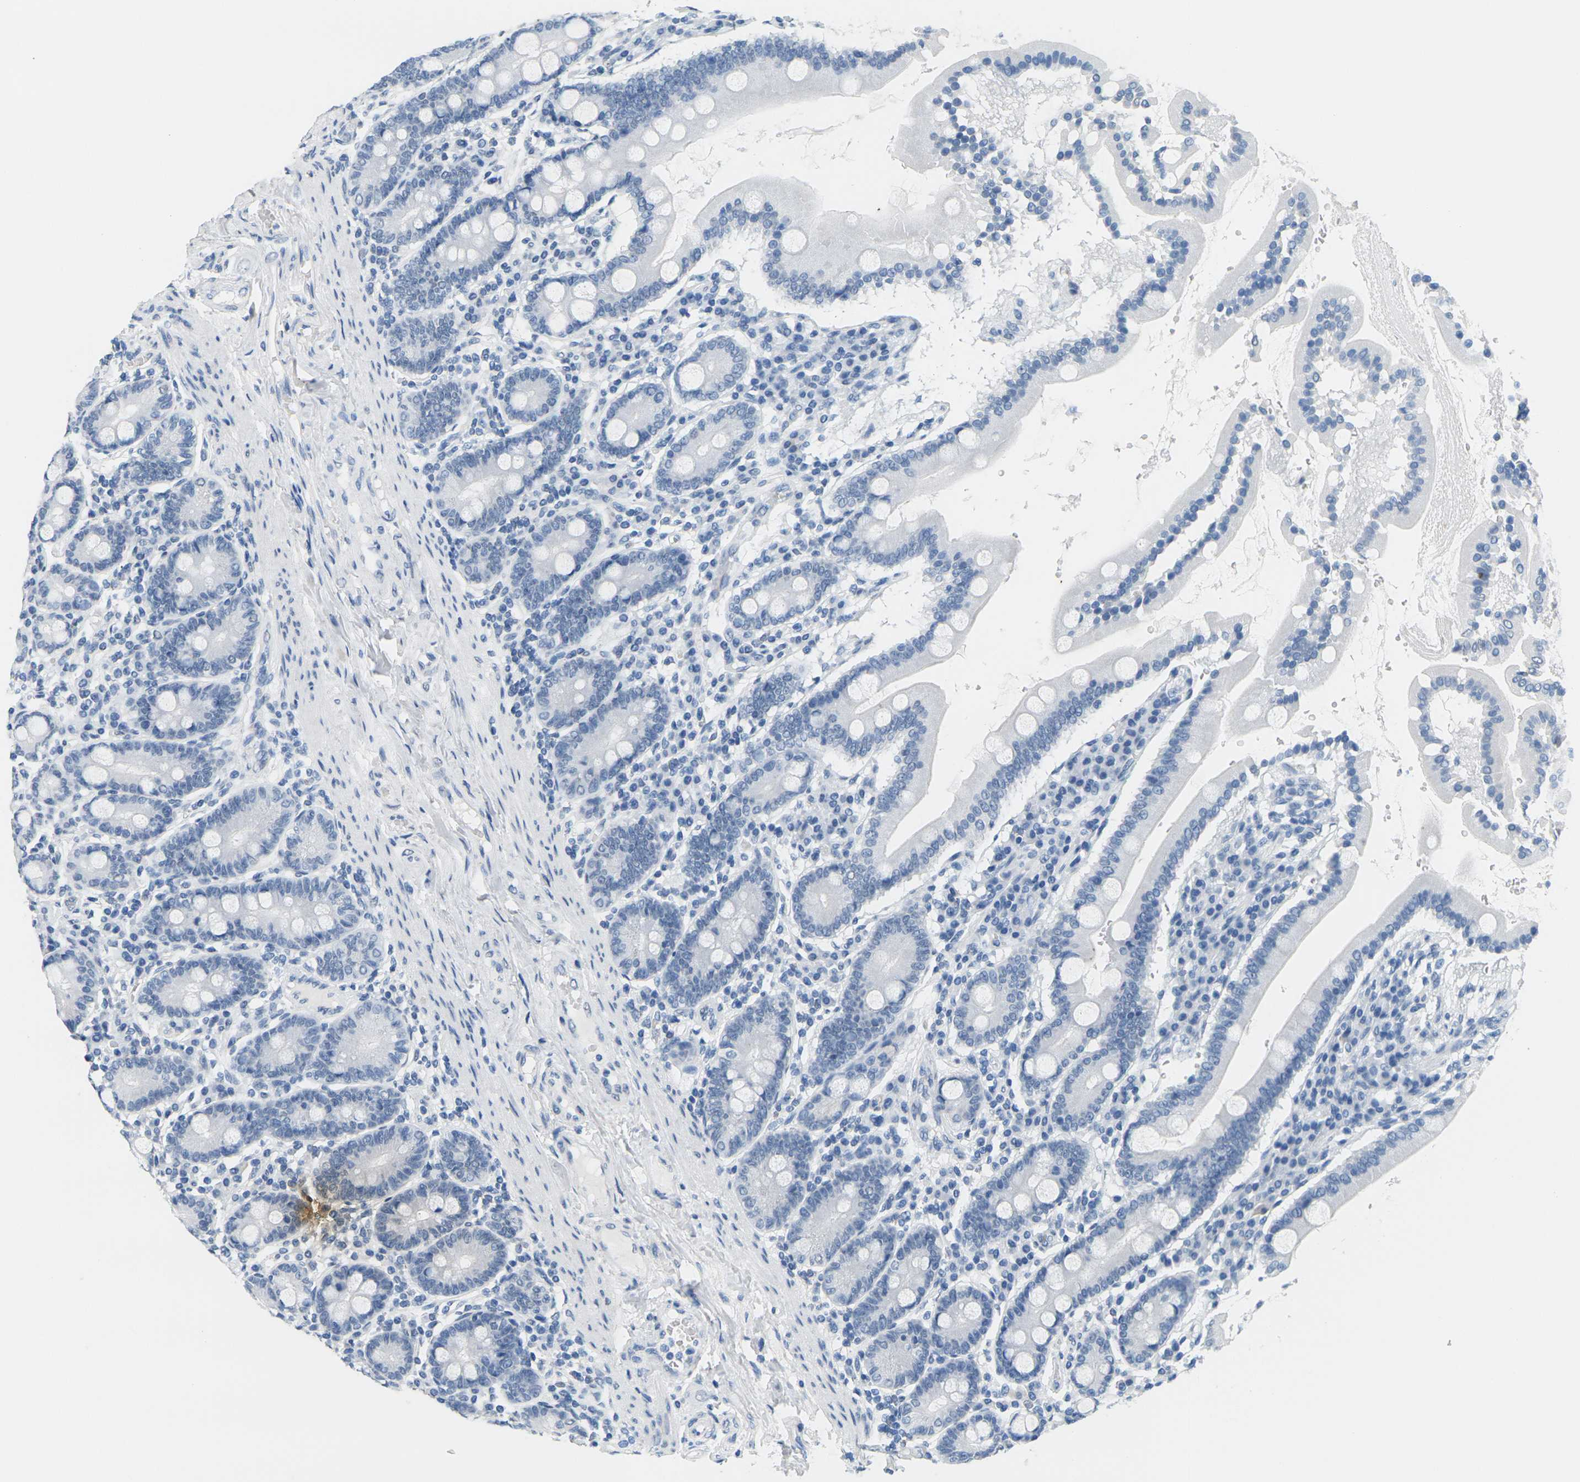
{"staining": {"intensity": "negative", "quantity": "none", "location": "none"}, "tissue": "duodenum", "cell_type": "Glandular cells", "image_type": "normal", "snomed": [{"axis": "morphology", "description": "Normal tissue, NOS"}, {"axis": "topography", "description": "Duodenum"}], "caption": "Immunohistochemical staining of normal human duodenum reveals no significant staining in glandular cells.", "gene": "CTAG1A", "patient": {"sex": "male", "age": 50}}